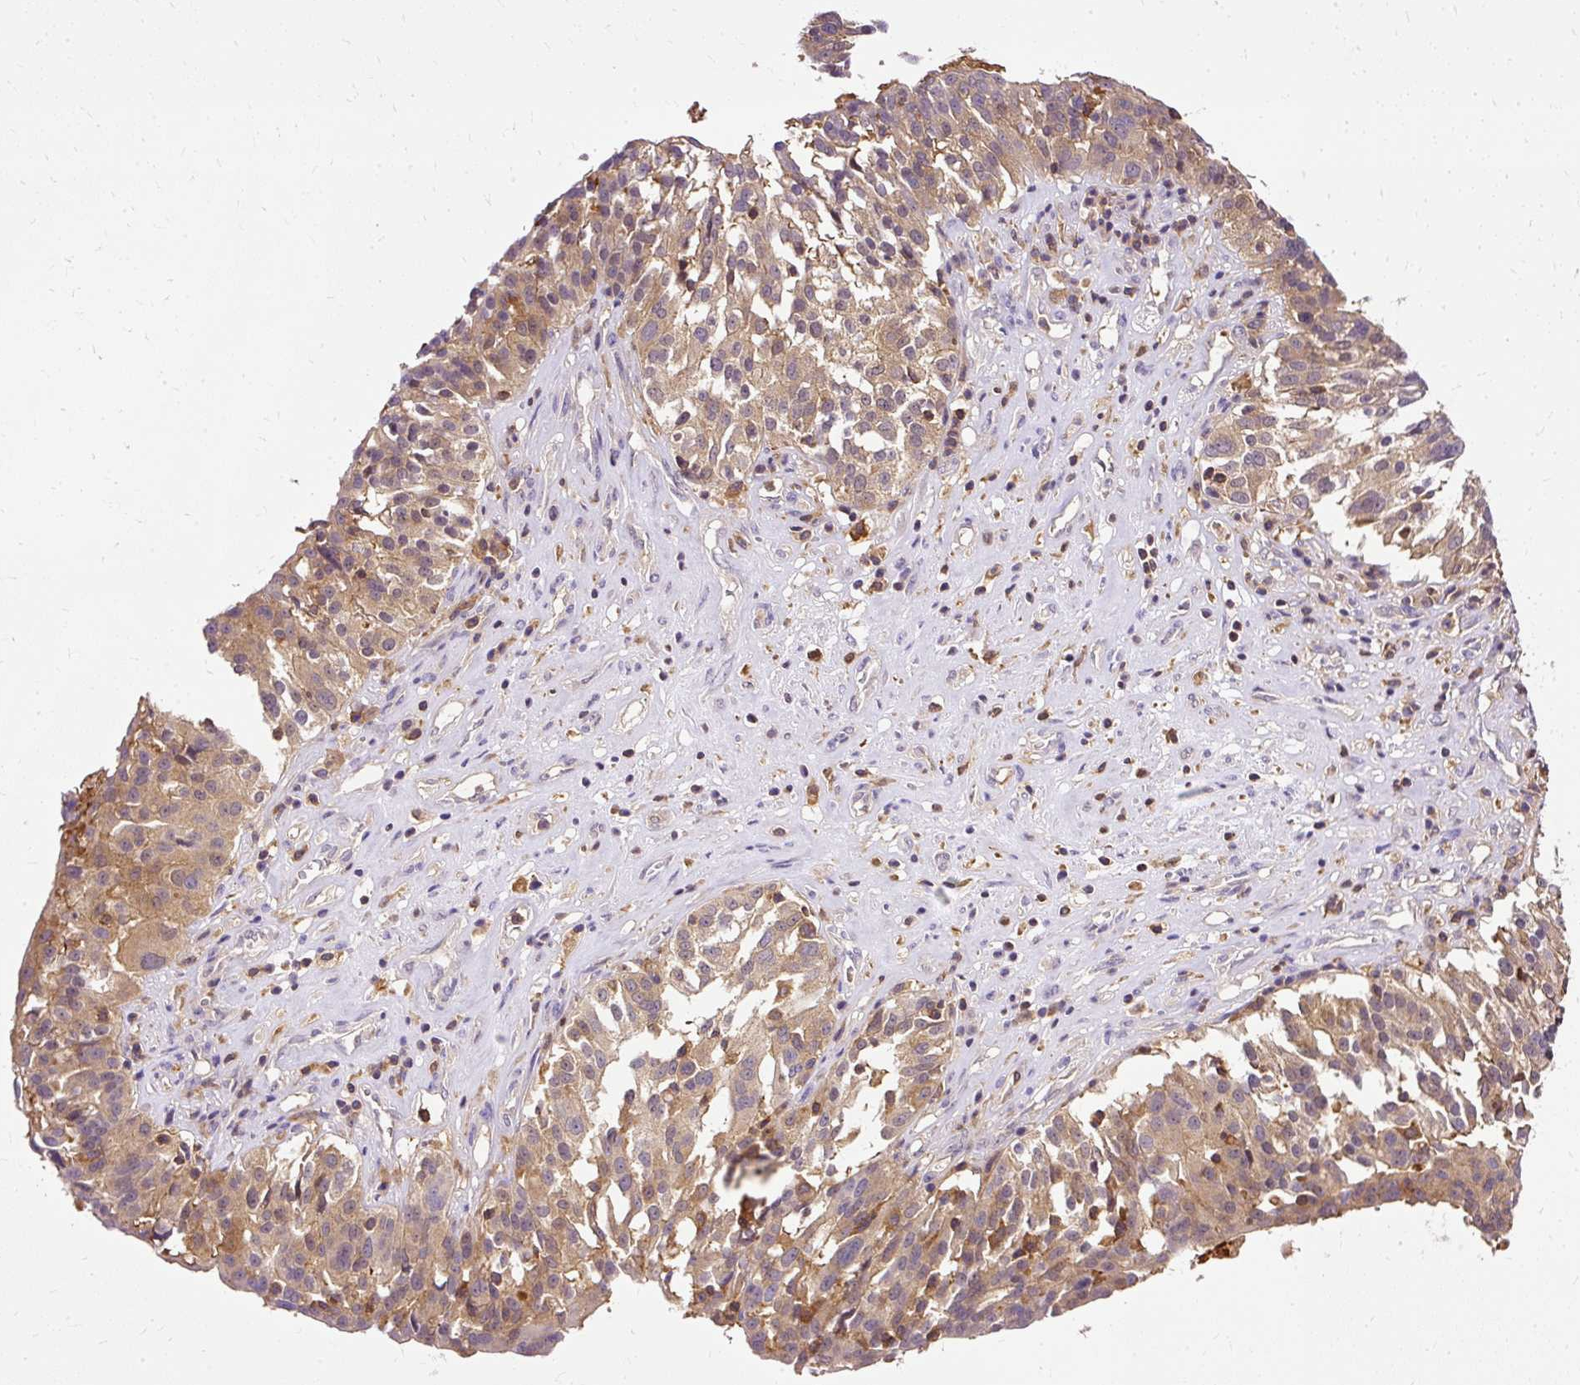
{"staining": {"intensity": "weak", "quantity": "25%-75%", "location": "cytoplasmic/membranous"}, "tissue": "ovarian cancer", "cell_type": "Tumor cells", "image_type": "cancer", "snomed": [{"axis": "morphology", "description": "Cystadenocarcinoma, serous, NOS"}, {"axis": "topography", "description": "Ovary"}], "caption": "DAB immunohistochemical staining of human serous cystadenocarcinoma (ovarian) demonstrates weak cytoplasmic/membranous protein staining in approximately 25%-75% of tumor cells. Nuclei are stained in blue.", "gene": "TWF2", "patient": {"sex": "female", "age": 59}}